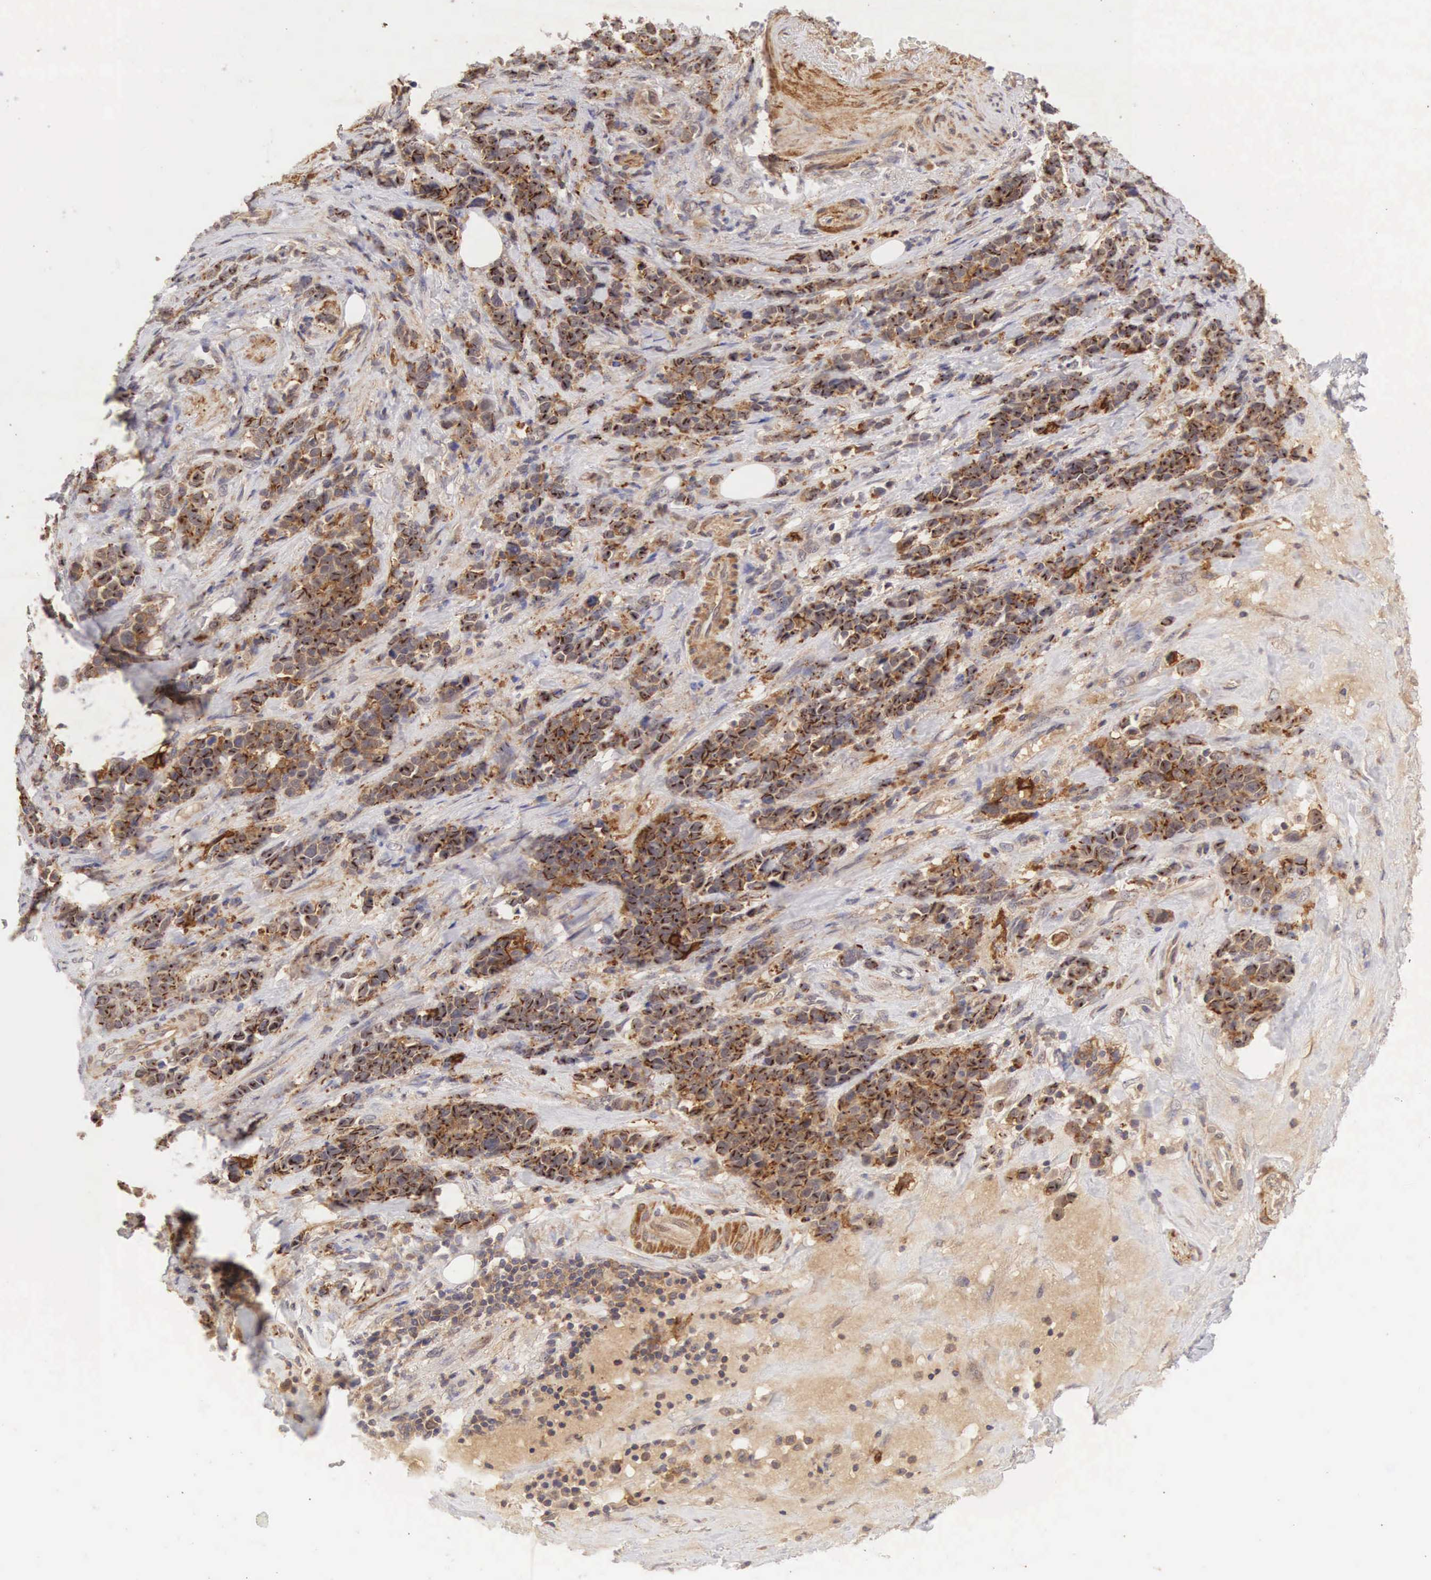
{"staining": {"intensity": "strong", "quantity": ">75%", "location": "cytoplasmic/membranous"}, "tissue": "stomach cancer", "cell_type": "Tumor cells", "image_type": "cancer", "snomed": [{"axis": "morphology", "description": "Adenocarcinoma, NOS"}, {"axis": "topography", "description": "Stomach, upper"}], "caption": "Protein staining exhibits strong cytoplasmic/membranous staining in about >75% of tumor cells in adenocarcinoma (stomach).", "gene": "CD1A", "patient": {"sex": "male", "age": 71}}